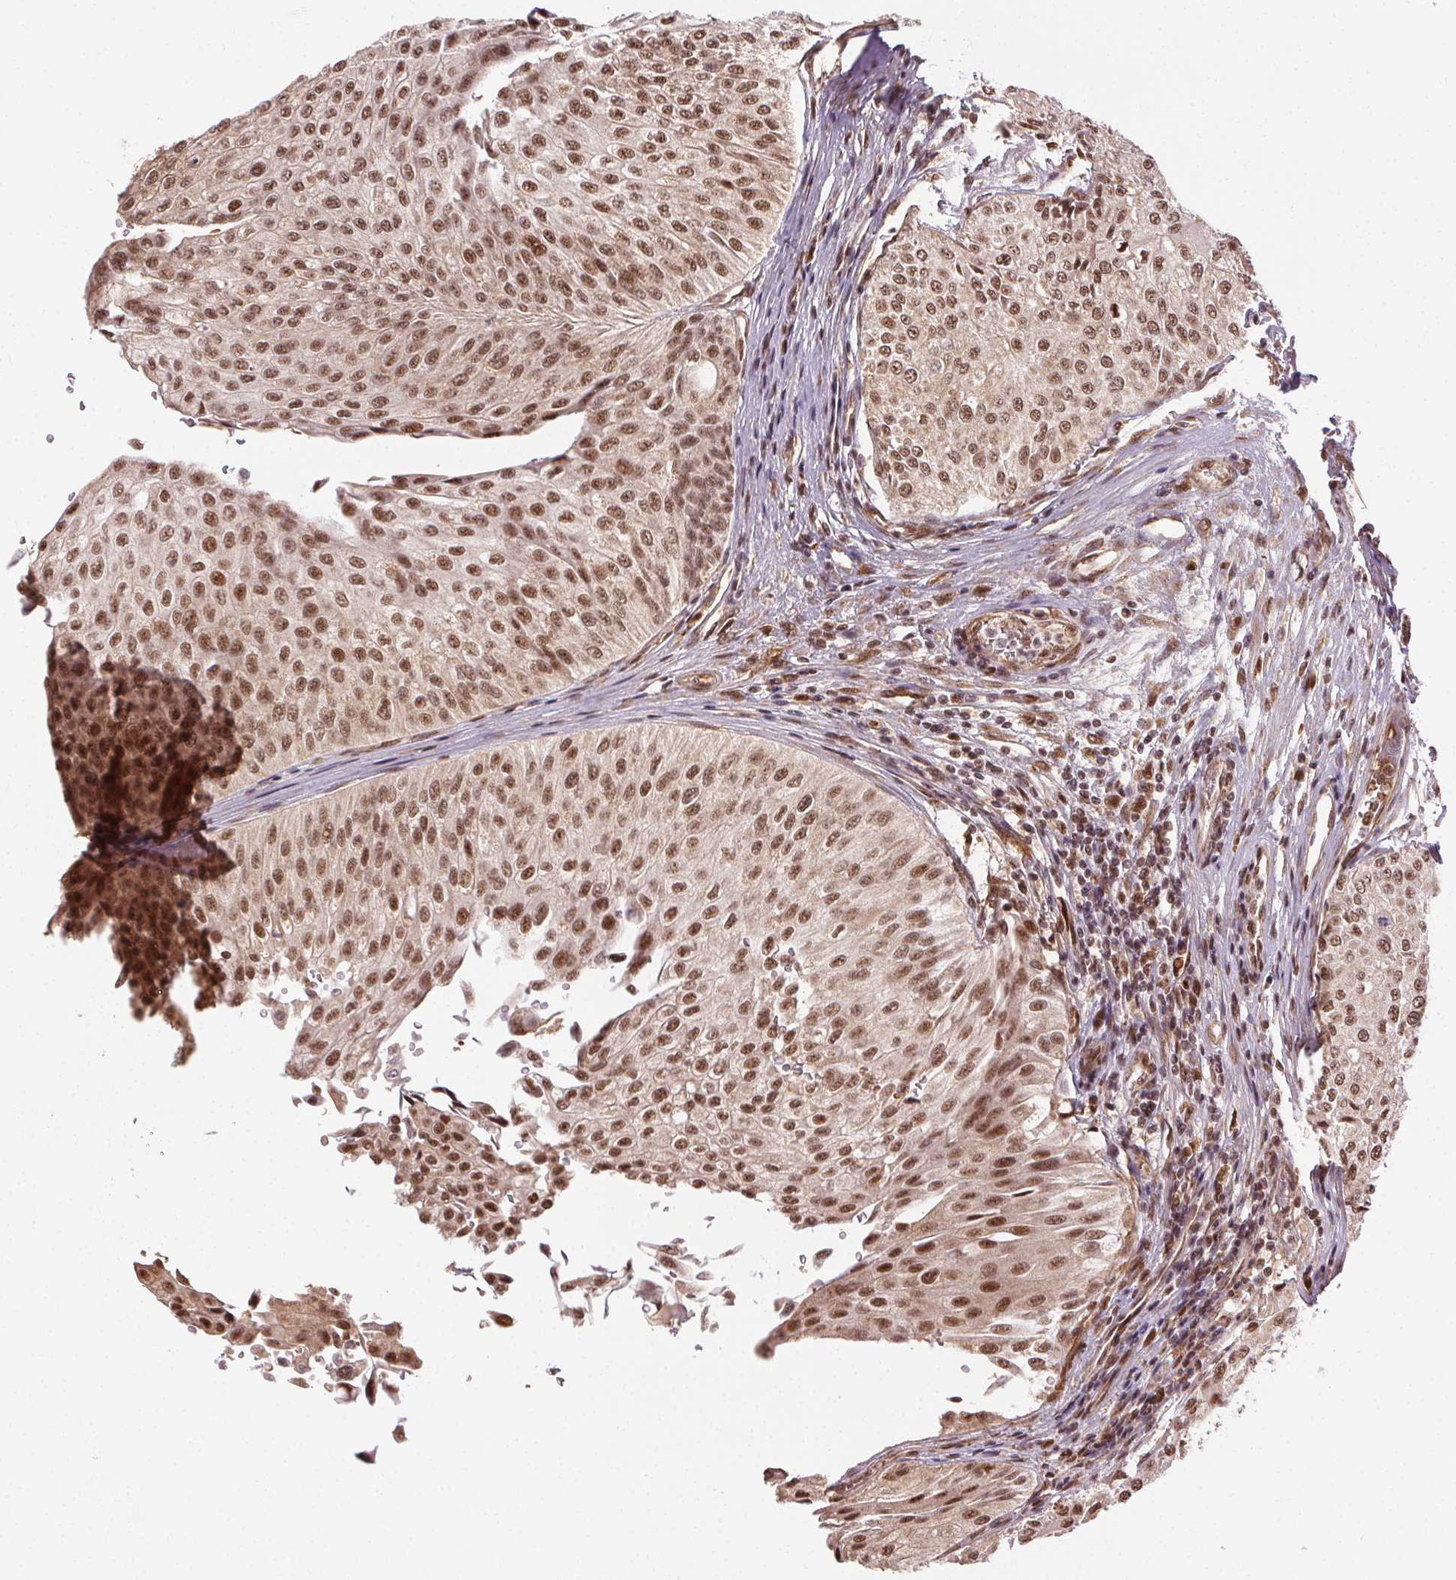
{"staining": {"intensity": "moderate", "quantity": ">75%", "location": "nuclear"}, "tissue": "urothelial cancer", "cell_type": "Tumor cells", "image_type": "cancer", "snomed": [{"axis": "morphology", "description": "Urothelial carcinoma, NOS"}, {"axis": "topography", "description": "Urinary bladder"}], "caption": "Protein staining of urothelial cancer tissue reveals moderate nuclear expression in about >75% of tumor cells.", "gene": "TREML4", "patient": {"sex": "male", "age": 67}}